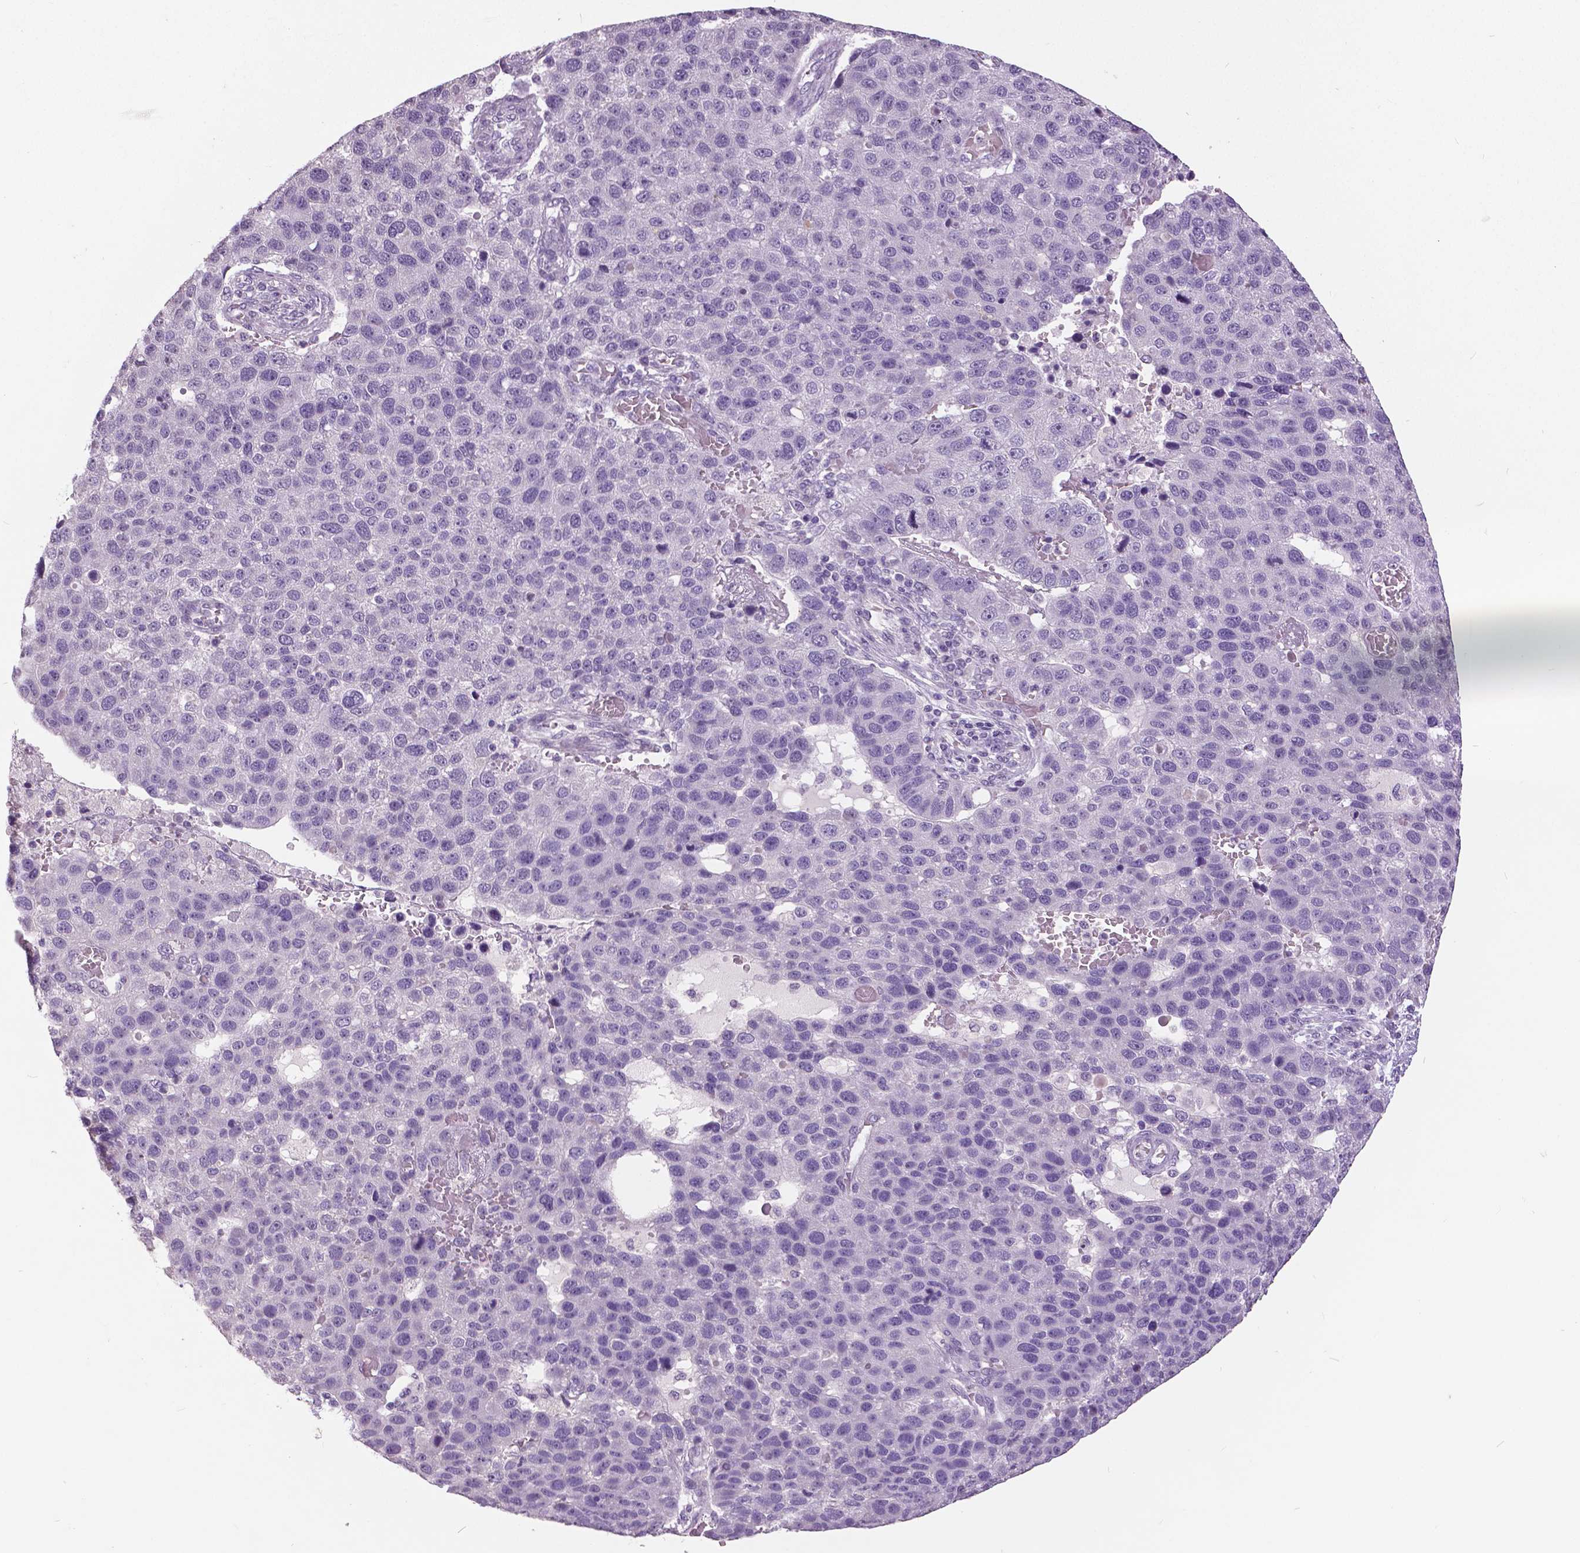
{"staining": {"intensity": "negative", "quantity": "none", "location": "none"}, "tissue": "pancreatic cancer", "cell_type": "Tumor cells", "image_type": "cancer", "snomed": [{"axis": "morphology", "description": "Adenocarcinoma, NOS"}, {"axis": "topography", "description": "Pancreas"}], "caption": "A photomicrograph of human pancreatic cancer (adenocarcinoma) is negative for staining in tumor cells. The staining is performed using DAB (3,3'-diaminobenzidine) brown chromogen with nuclei counter-stained in using hematoxylin.", "gene": "GRIN2A", "patient": {"sex": "female", "age": 61}}